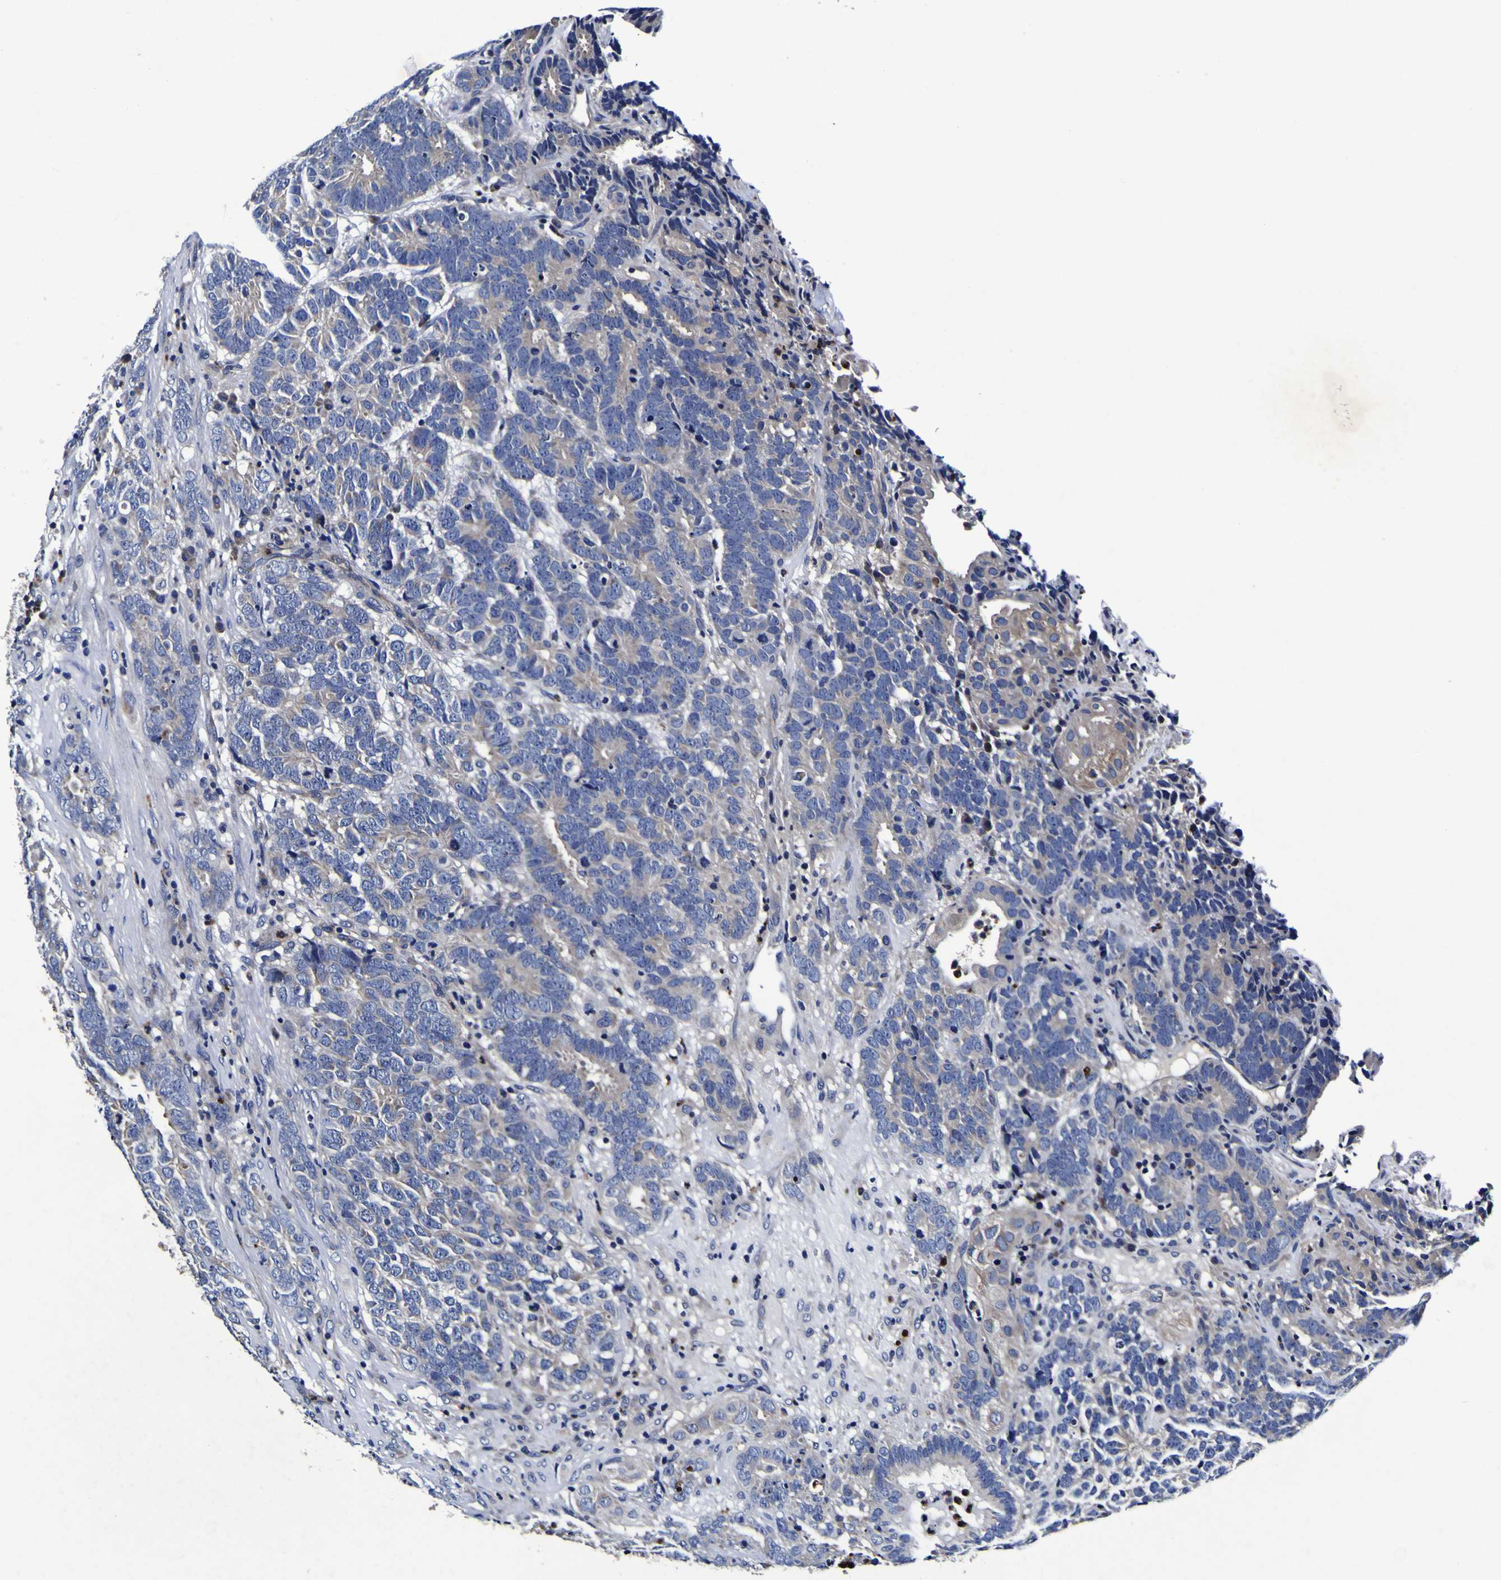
{"staining": {"intensity": "negative", "quantity": "none", "location": "none"}, "tissue": "testis cancer", "cell_type": "Tumor cells", "image_type": "cancer", "snomed": [{"axis": "morphology", "description": "Carcinoma, Embryonal, NOS"}, {"axis": "topography", "description": "Testis"}], "caption": "There is no significant expression in tumor cells of testis embryonal carcinoma.", "gene": "PANK4", "patient": {"sex": "male", "age": 26}}